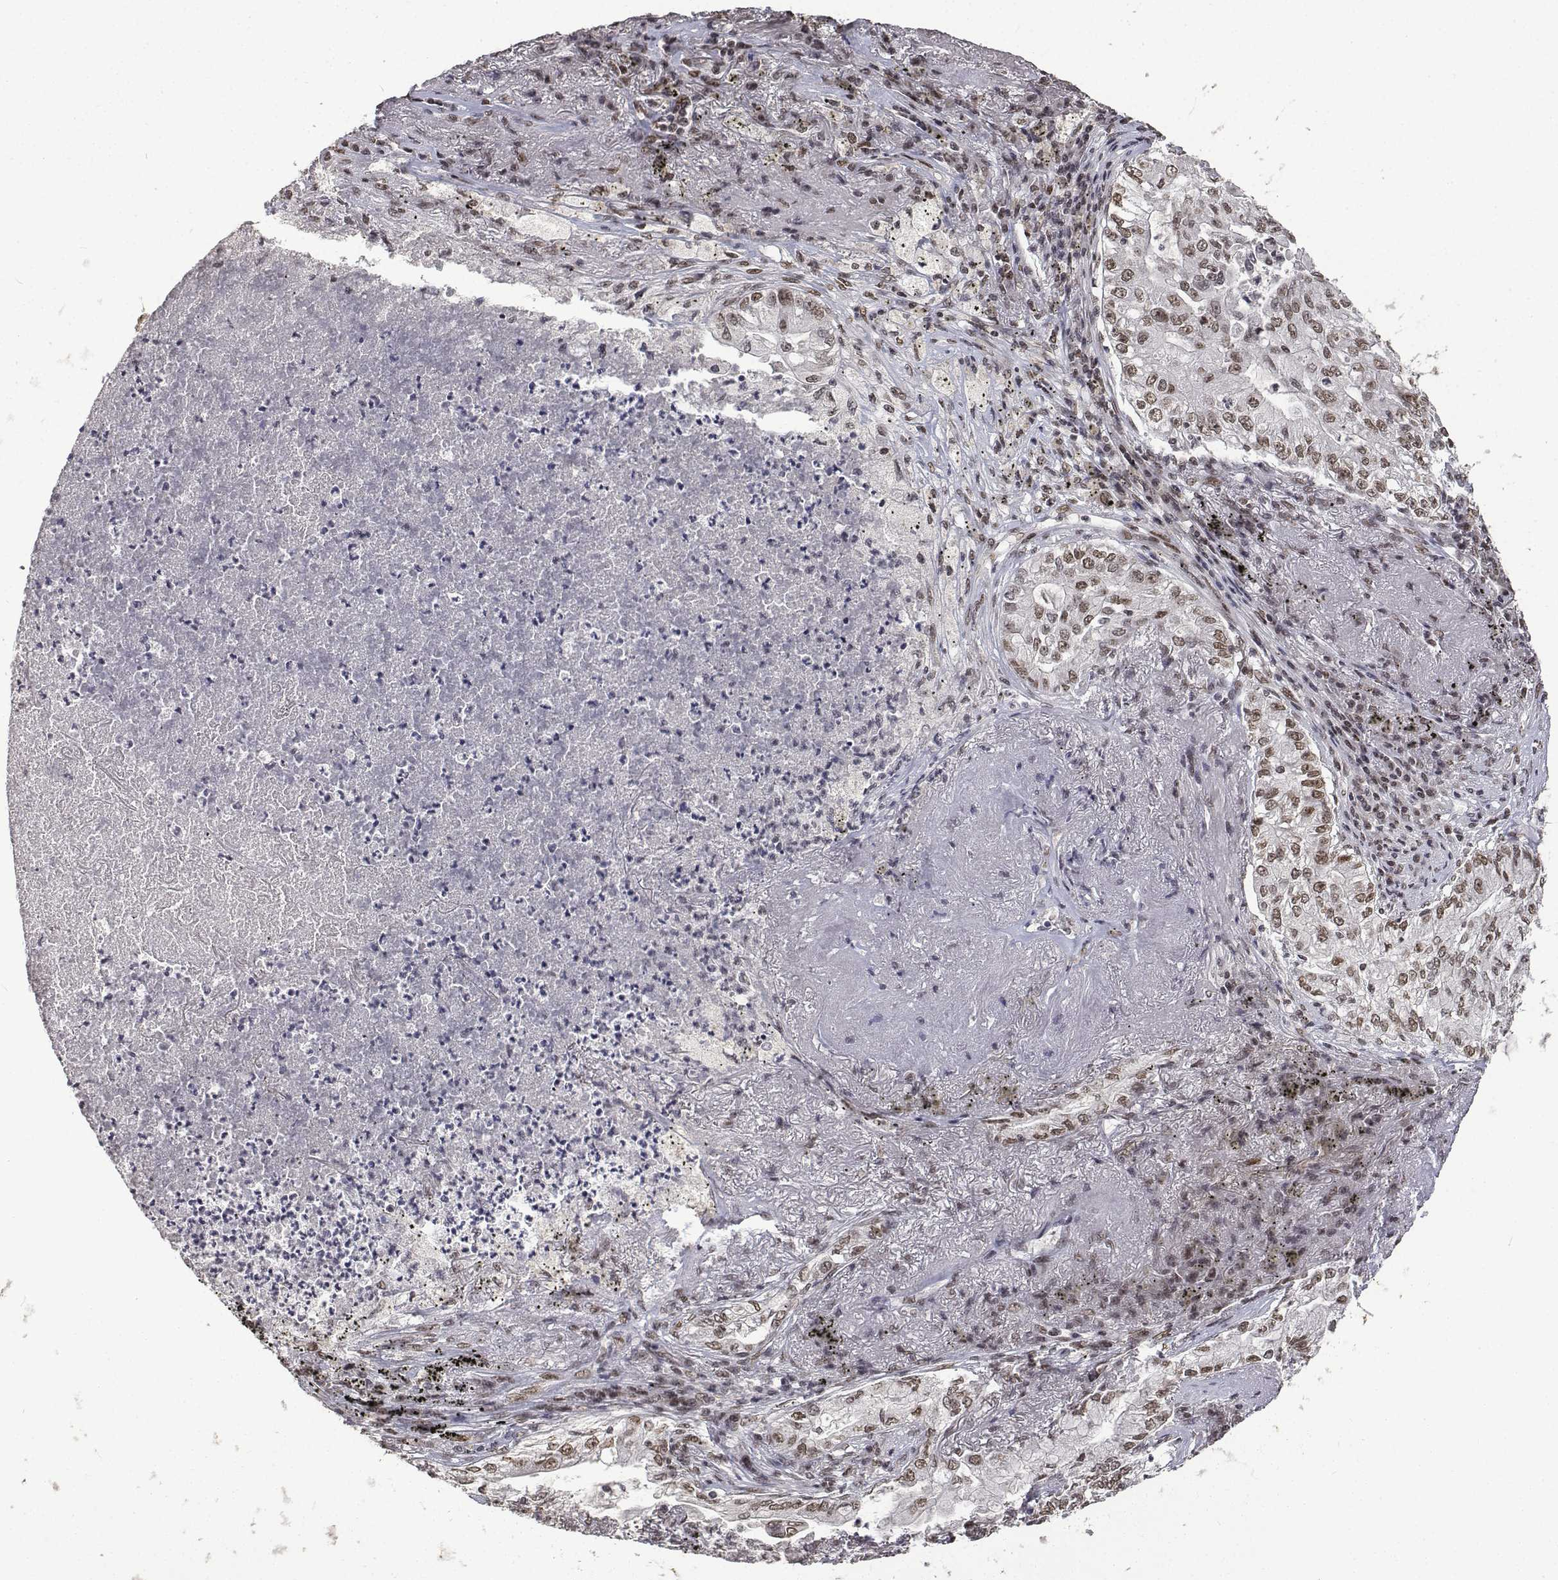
{"staining": {"intensity": "moderate", "quantity": ">75%", "location": "nuclear"}, "tissue": "lung cancer", "cell_type": "Tumor cells", "image_type": "cancer", "snomed": [{"axis": "morphology", "description": "Adenocarcinoma, NOS"}, {"axis": "topography", "description": "Lung"}], "caption": "Protein positivity by IHC reveals moderate nuclear expression in about >75% of tumor cells in adenocarcinoma (lung).", "gene": "ATRX", "patient": {"sex": "female", "age": 73}}